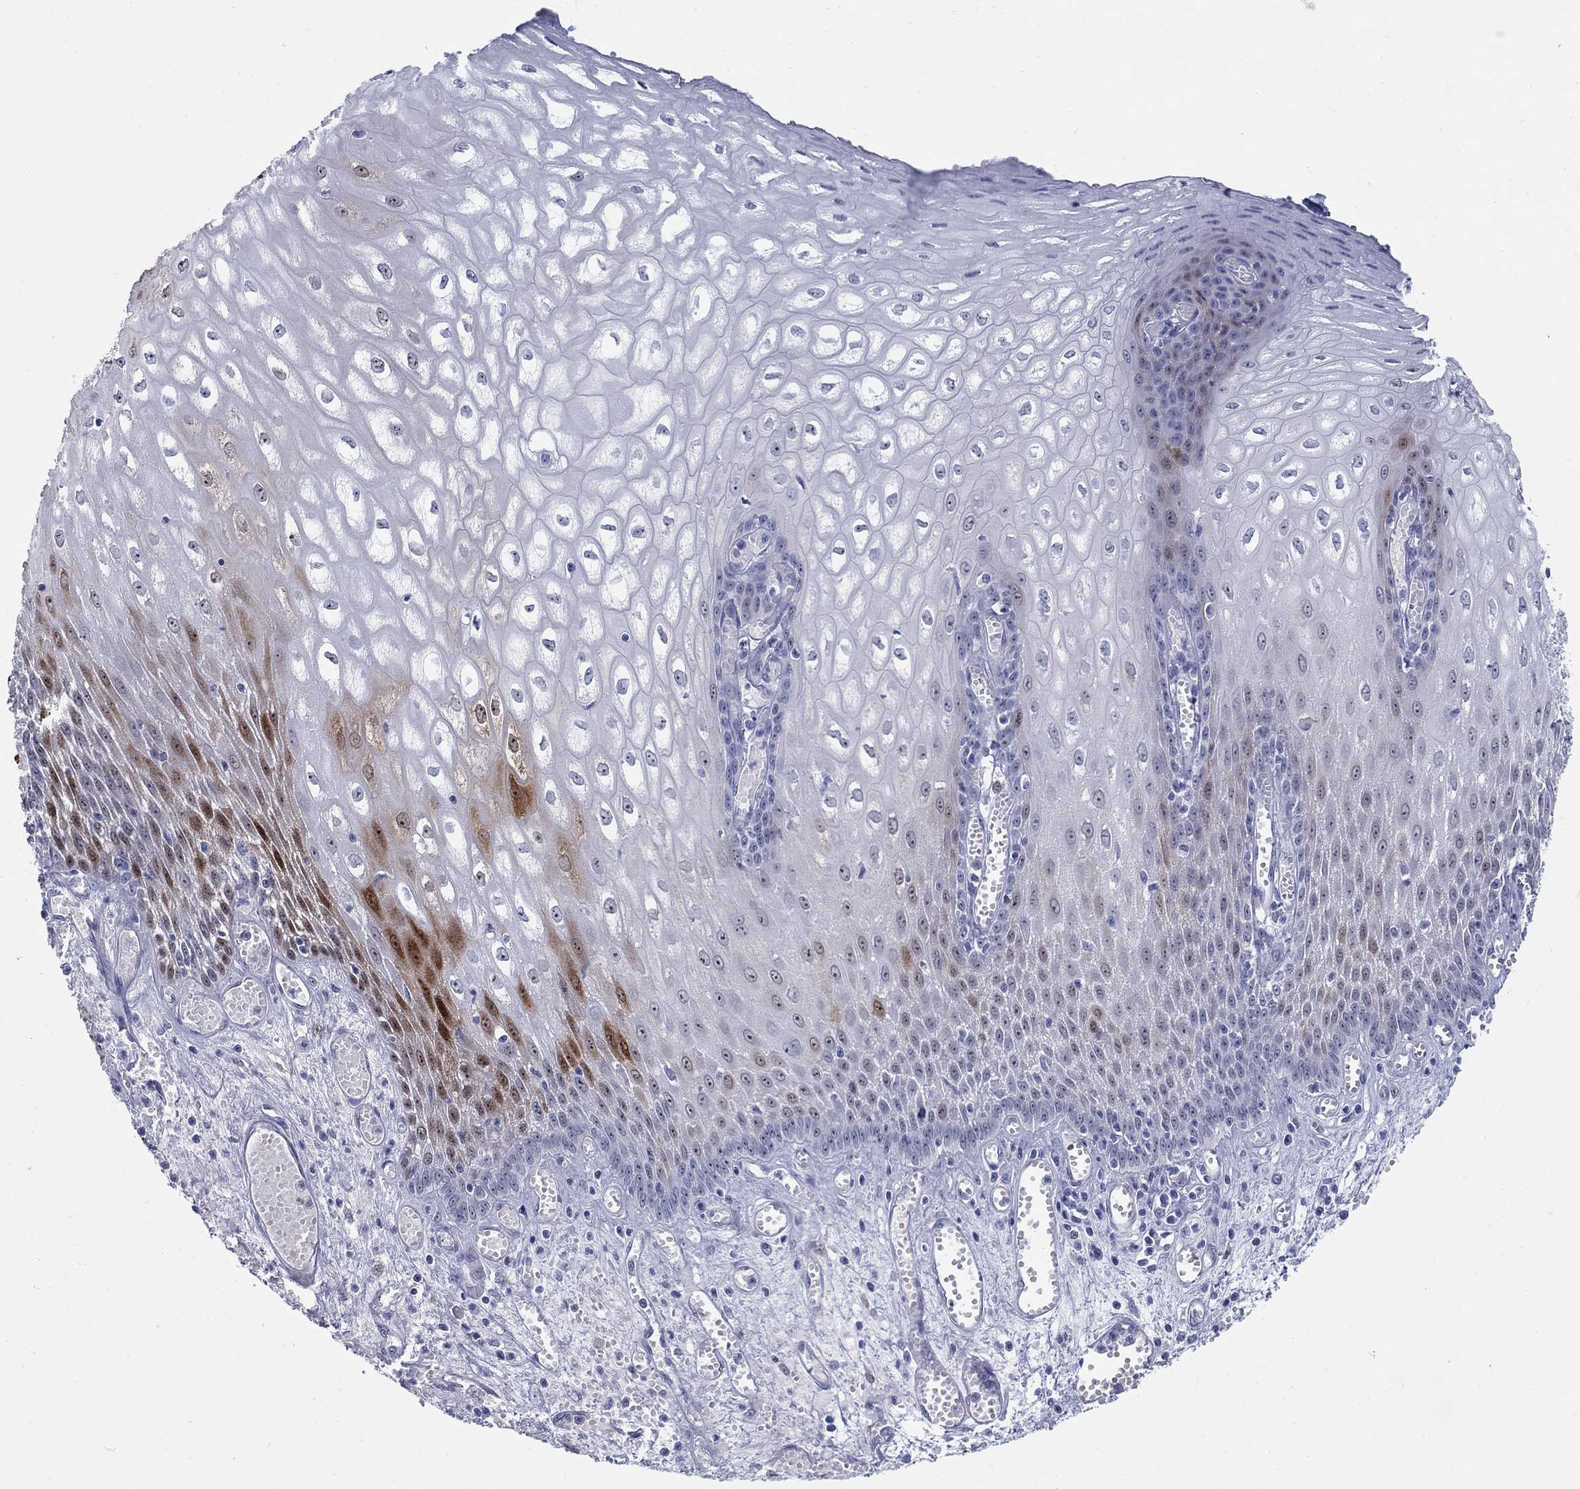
{"staining": {"intensity": "strong", "quantity": "<25%", "location": "cytoplasmic/membranous,nuclear"}, "tissue": "esophagus", "cell_type": "Squamous epithelial cells", "image_type": "normal", "snomed": [{"axis": "morphology", "description": "Normal tissue, NOS"}, {"axis": "topography", "description": "Esophagus"}], "caption": "Esophagus stained for a protein displays strong cytoplasmic/membranous,nuclear positivity in squamous epithelial cells. (brown staining indicates protein expression, while blue staining denotes nuclei).", "gene": "AKR1C1", "patient": {"sex": "male", "age": 58}}